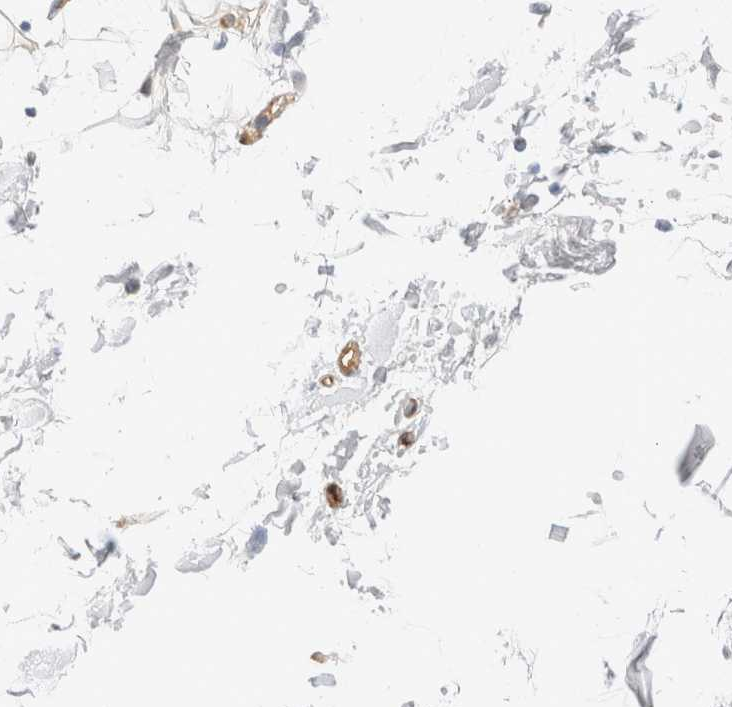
{"staining": {"intensity": "negative", "quantity": "none", "location": "none"}, "tissue": "adipose tissue", "cell_type": "Adipocytes", "image_type": "normal", "snomed": [{"axis": "morphology", "description": "Normal tissue, NOS"}, {"axis": "topography", "description": "Soft tissue"}], "caption": "The micrograph reveals no staining of adipocytes in normal adipose tissue. (Stains: DAB (3,3'-diaminobenzidine) IHC with hematoxylin counter stain, Microscopy: brightfield microscopy at high magnification).", "gene": "LMCD1", "patient": {"sex": "male", "age": 72}}